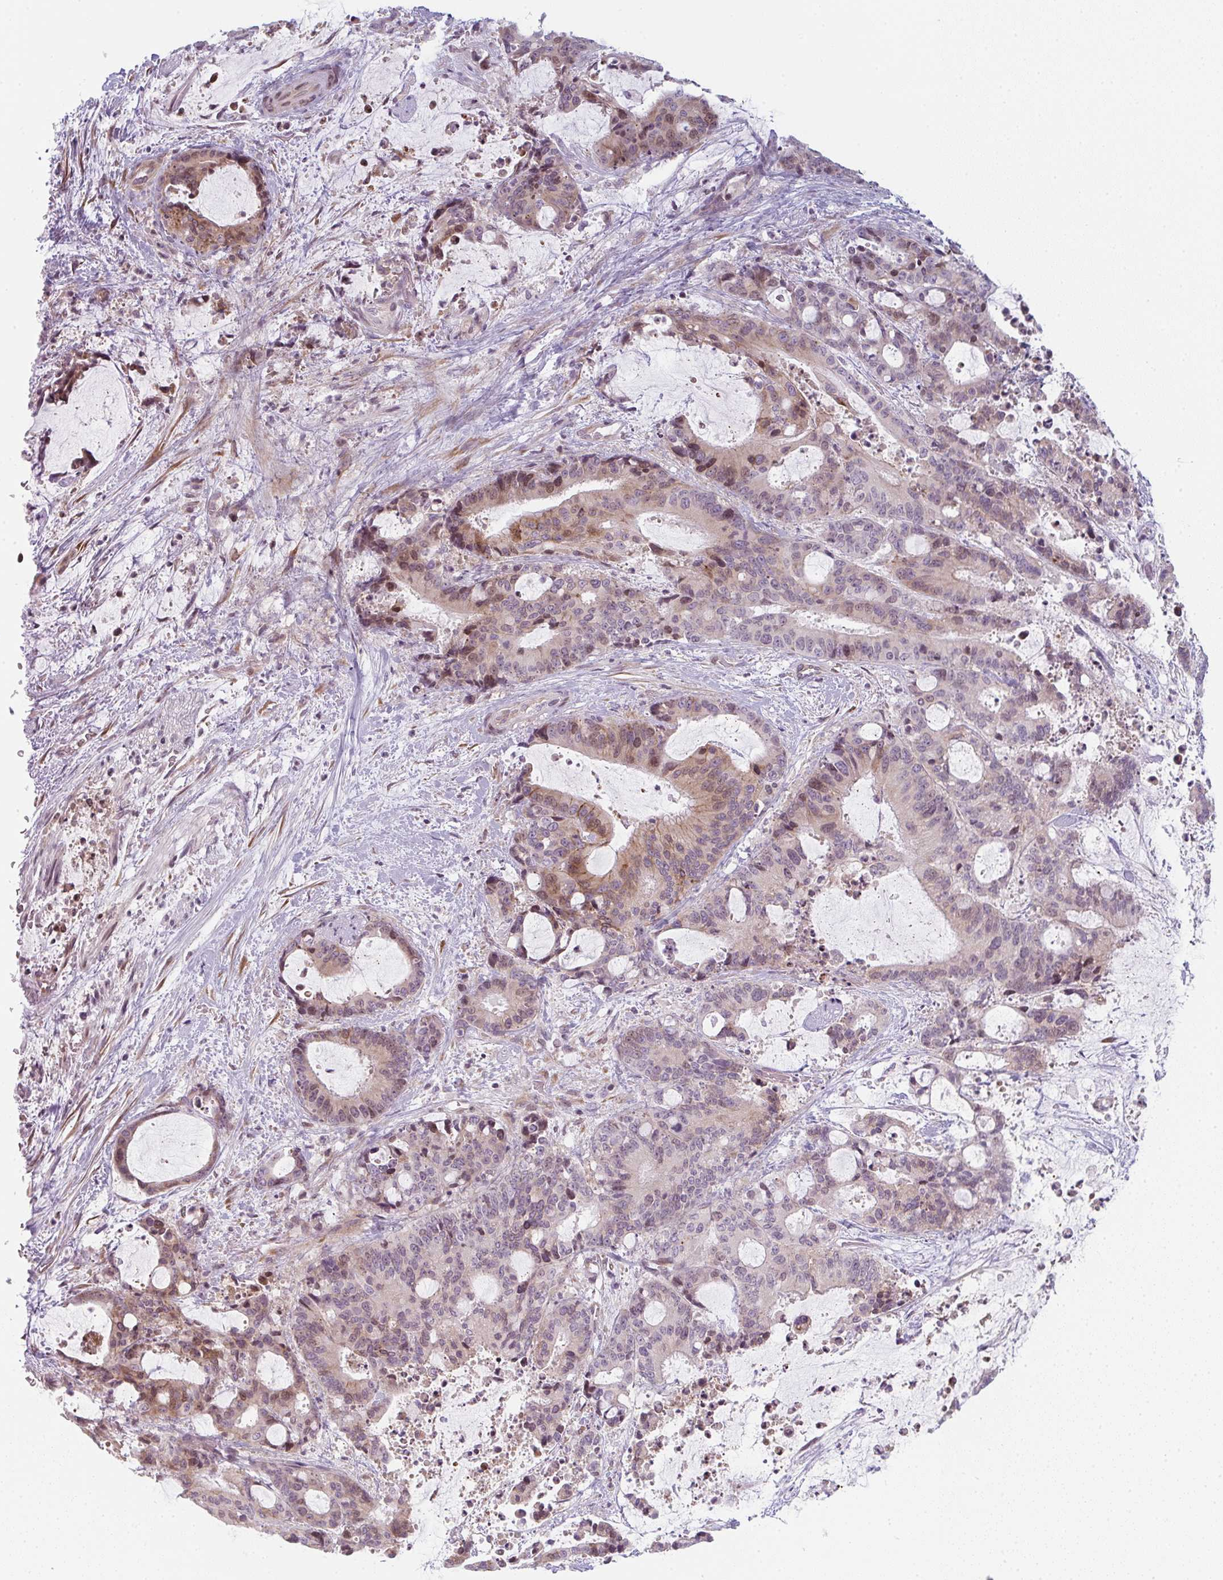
{"staining": {"intensity": "weak", "quantity": "25%-75%", "location": "cytoplasmic/membranous"}, "tissue": "liver cancer", "cell_type": "Tumor cells", "image_type": "cancer", "snomed": [{"axis": "morphology", "description": "Normal tissue, NOS"}, {"axis": "morphology", "description": "Cholangiocarcinoma"}, {"axis": "topography", "description": "Liver"}, {"axis": "topography", "description": "Peripheral nerve tissue"}], "caption": "Human liver cholangiocarcinoma stained for a protein (brown) shows weak cytoplasmic/membranous positive positivity in approximately 25%-75% of tumor cells.", "gene": "TMEM237", "patient": {"sex": "female", "age": 73}}